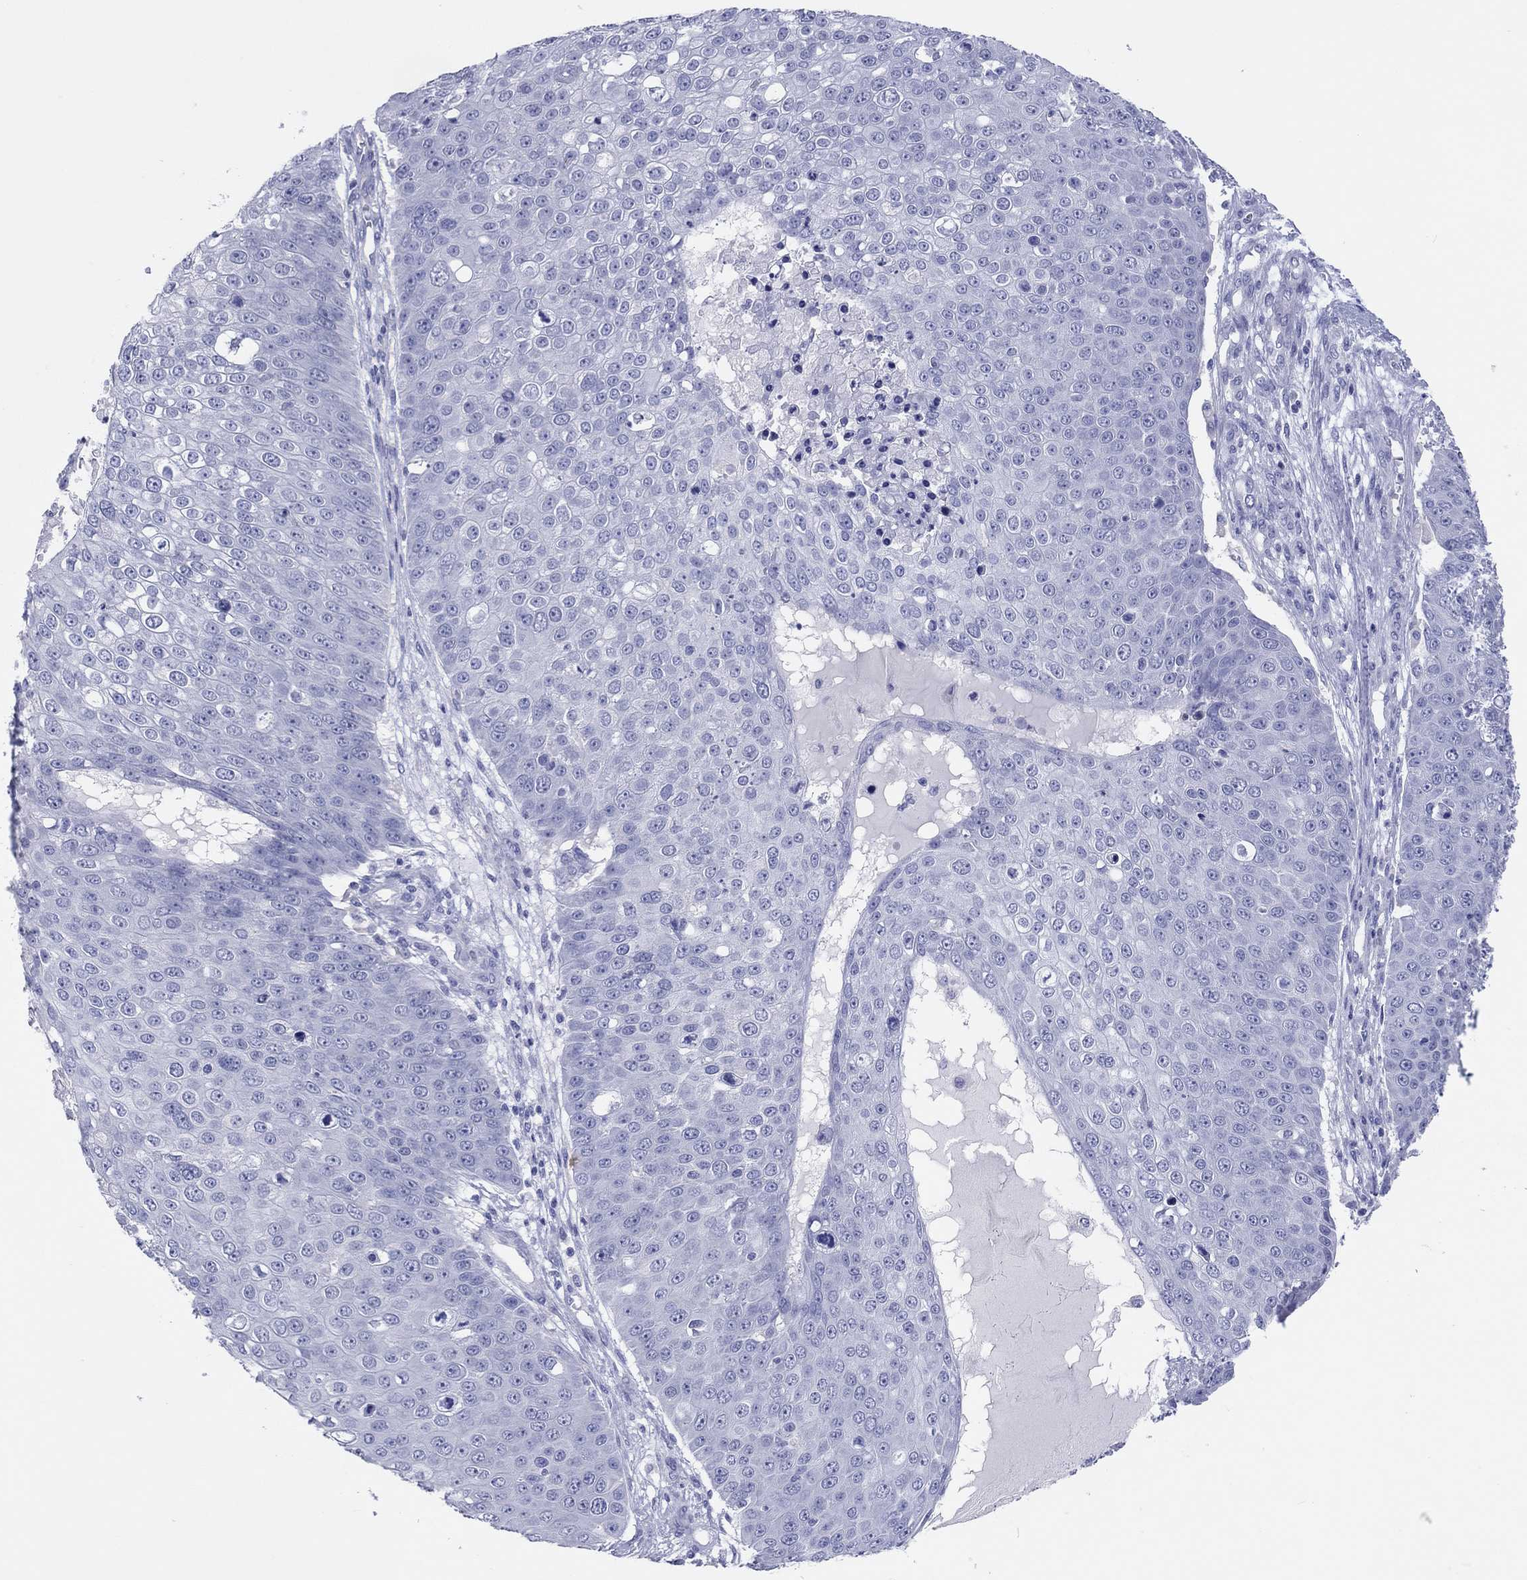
{"staining": {"intensity": "negative", "quantity": "none", "location": "none"}, "tissue": "skin cancer", "cell_type": "Tumor cells", "image_type": "cancer", "snomed": [{"axis": "morphology", "description": "Squamous cell carcinoma, NOS"}, {"axis": "topography", "description": "Skin"}], "caption": "High magnification brightfield microscopy of skin cancer stained with DAB (brown) and counterstained with hematoxylin (blue): tumor cells show no significant positivity.", "gene": "ERICH3", "patient": {"sex": "male", "age": 71}}